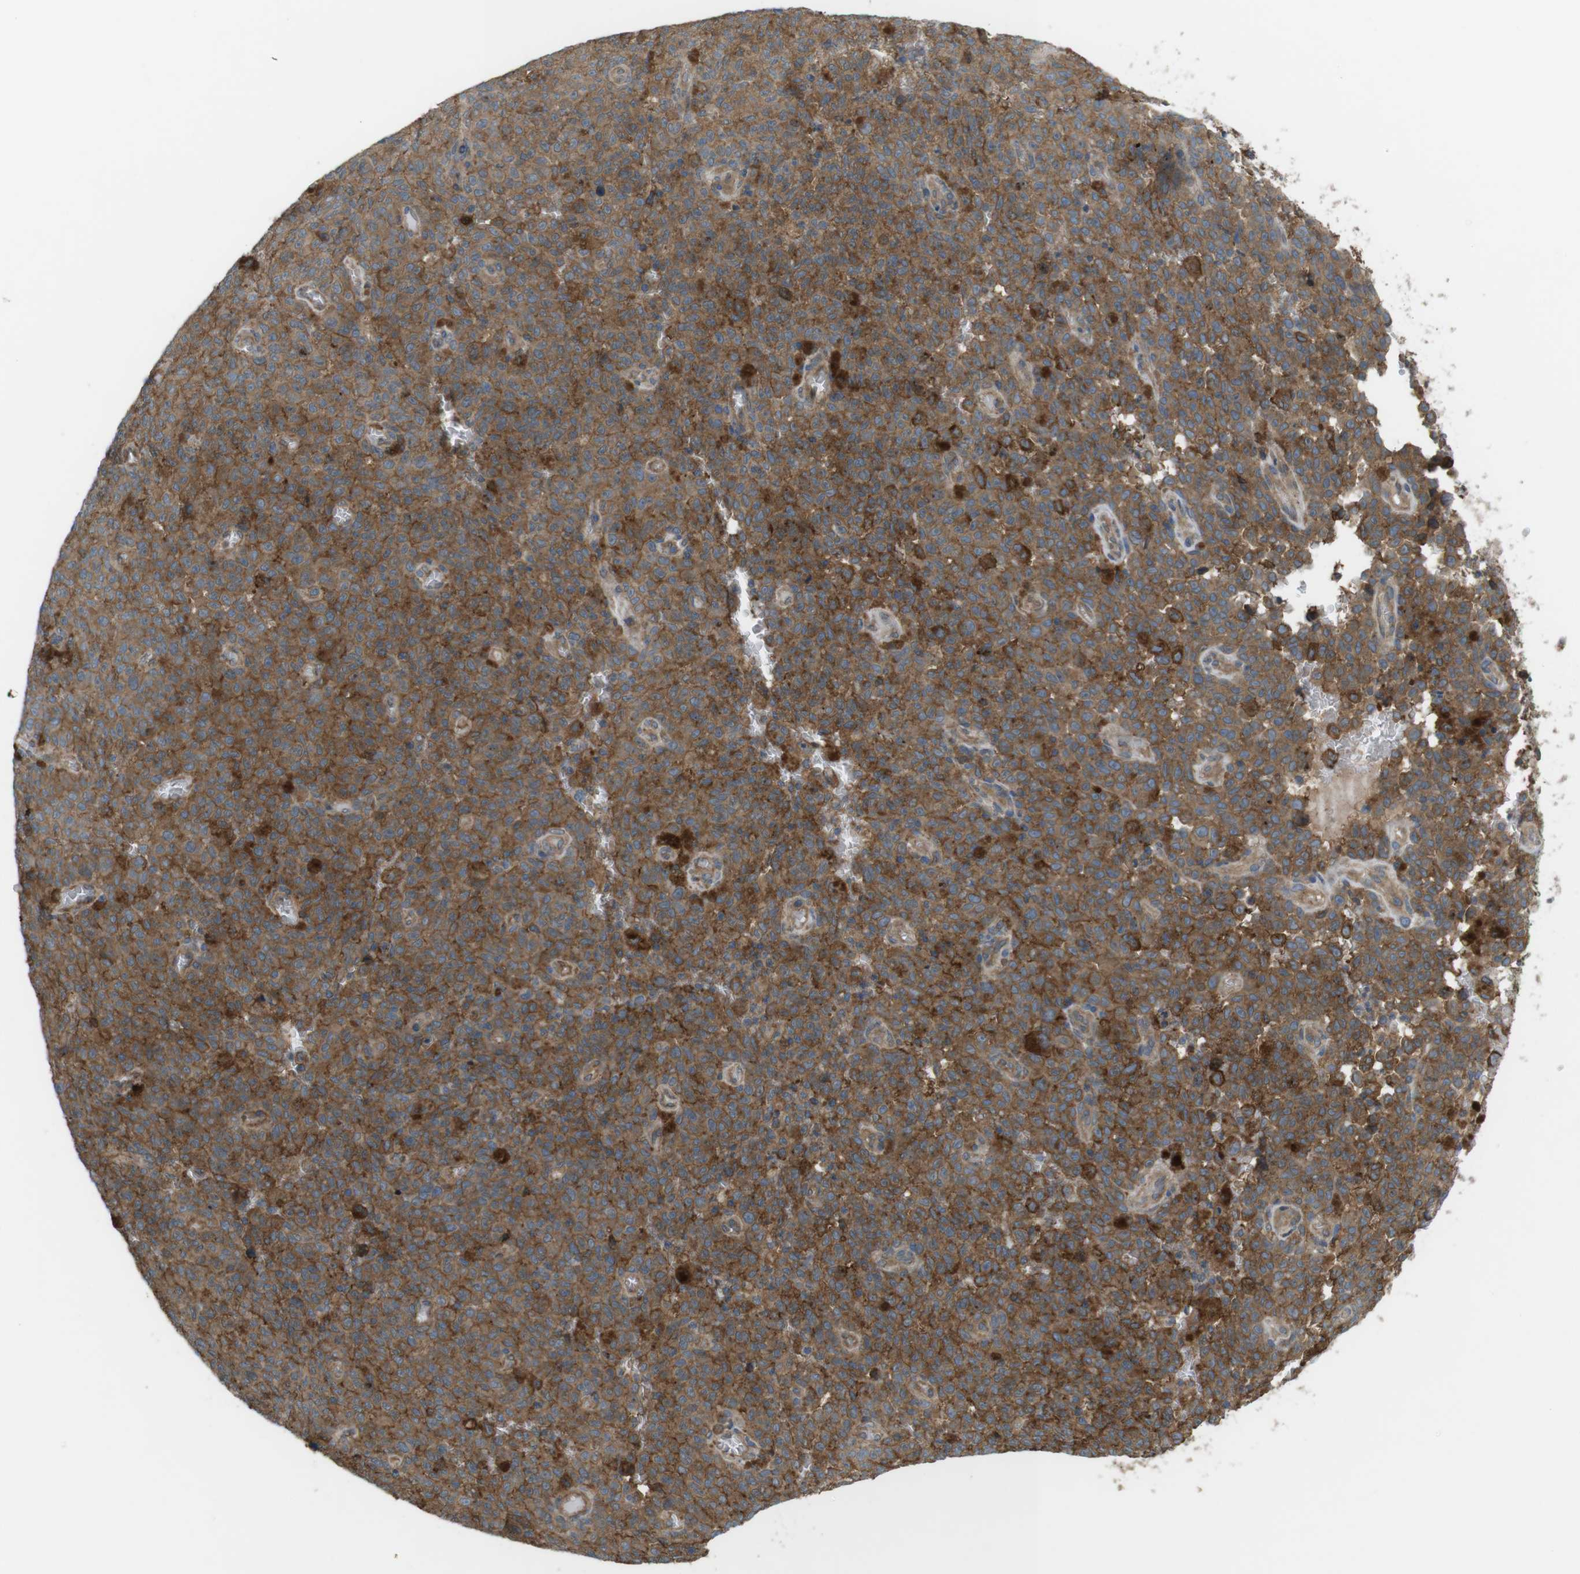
{"staining": {"intensity": "moderate", "quantity": ">75%", "location": "cytoplasmic/membranous"}, "tissue": "melanoma", "cell_type": "Tumor cells", "image_type": "cancer", "snomed": [{"axis": "morphology", "description": "Malignant melanoma, NOS"}, {"axis": "topography", "description": "Skin"}], "caption": "This image demonstrates immunohistochemistry (IHC) staining of malignant melanoma, with medium moderate cytoplasmic/membranous positivity in about >75% of tumor cells.", "gene": "DDAH2", "patient": {"sex": "female", "age": 82}}